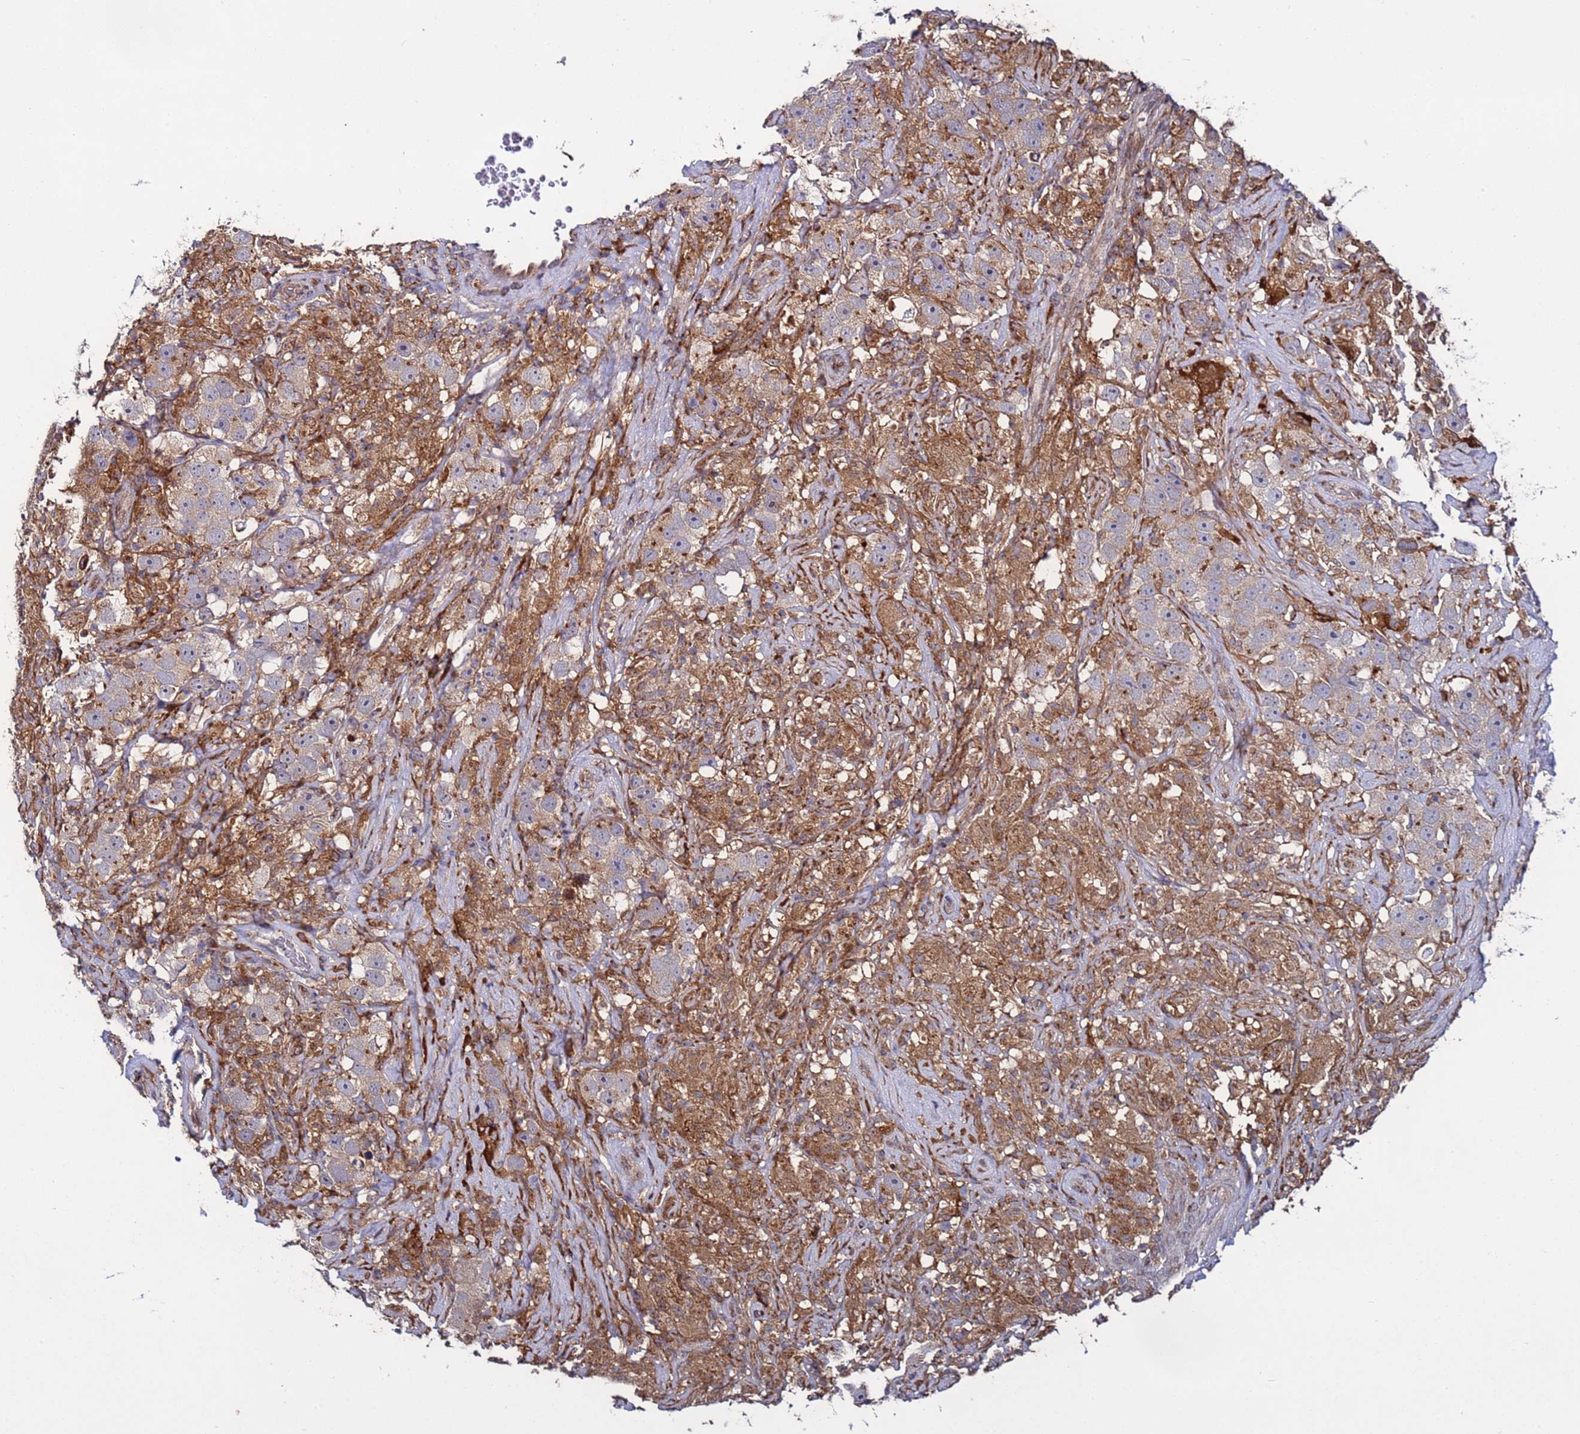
{"staining": {"intensity": "weak", "quantity": ">75%", "location": "cytoplasmic/membranous"}, "tissue": "testis cancer", "cell_type": "Tumor cells", "image_type": "cancer", "snomed": [{"axis": "morphology", "description": "Seminoma, NOS"}, {"axis": "topography", "description": "Testis"}], "caption": "Protein expression analysis of seminoma (testis) shows weak cytoplasmic/membranous positivity in approximately >75% of tumor cells.", "gene": "TMEM176B", "patient": {"sex": "male", "age": 49}}